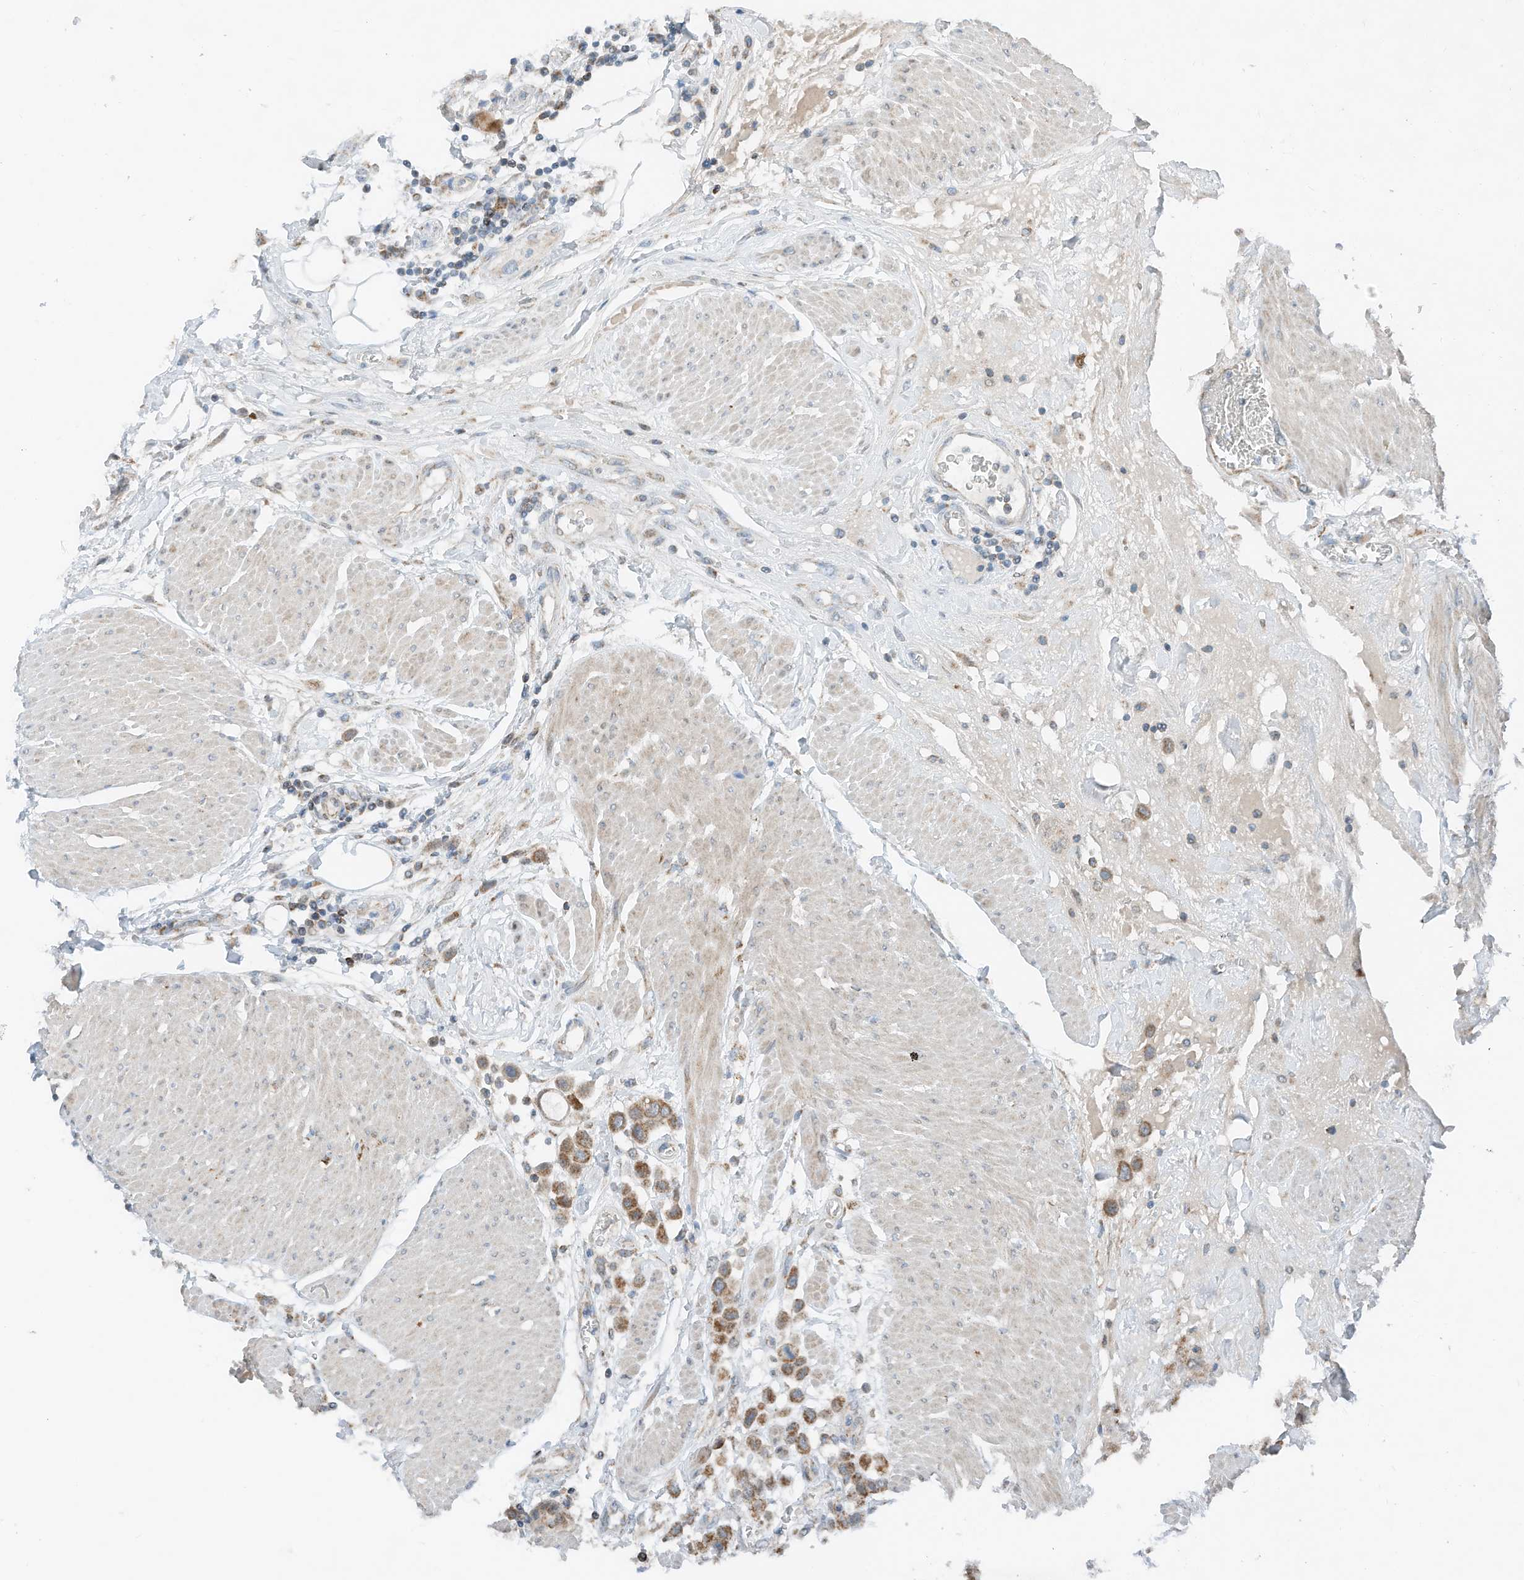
{"staining": {"intensity": "moderate", "quantity": ">75%", "location": "cytoplasmic/membranous"}, "tissue": "urothelial cancer", "cell_type": "Tumor cells", "image_type": "cancer", "snomed": [{"axis": "morphology", "description": "Urothelial carcinoma, High grade"}, {"axis": "topography", "description": "Urinary bladder"}], "caption": "Immunohistochemistry (IHC) staining of high-grade urothelial carcinoma, which reveals medium levels of moderate cytoplasmic/membranous expression in approximately >75% of tumor cells indicating moderate cytoplasmic/membranous protein expression. The staining was performed using DAB (3,3'-diaminobenzidine) (brown) for protein detection and nuclei were counterstained in hematoxylin (blue).", "gene": "RMND1", "patient": {"sex": "male", "age": 50}}